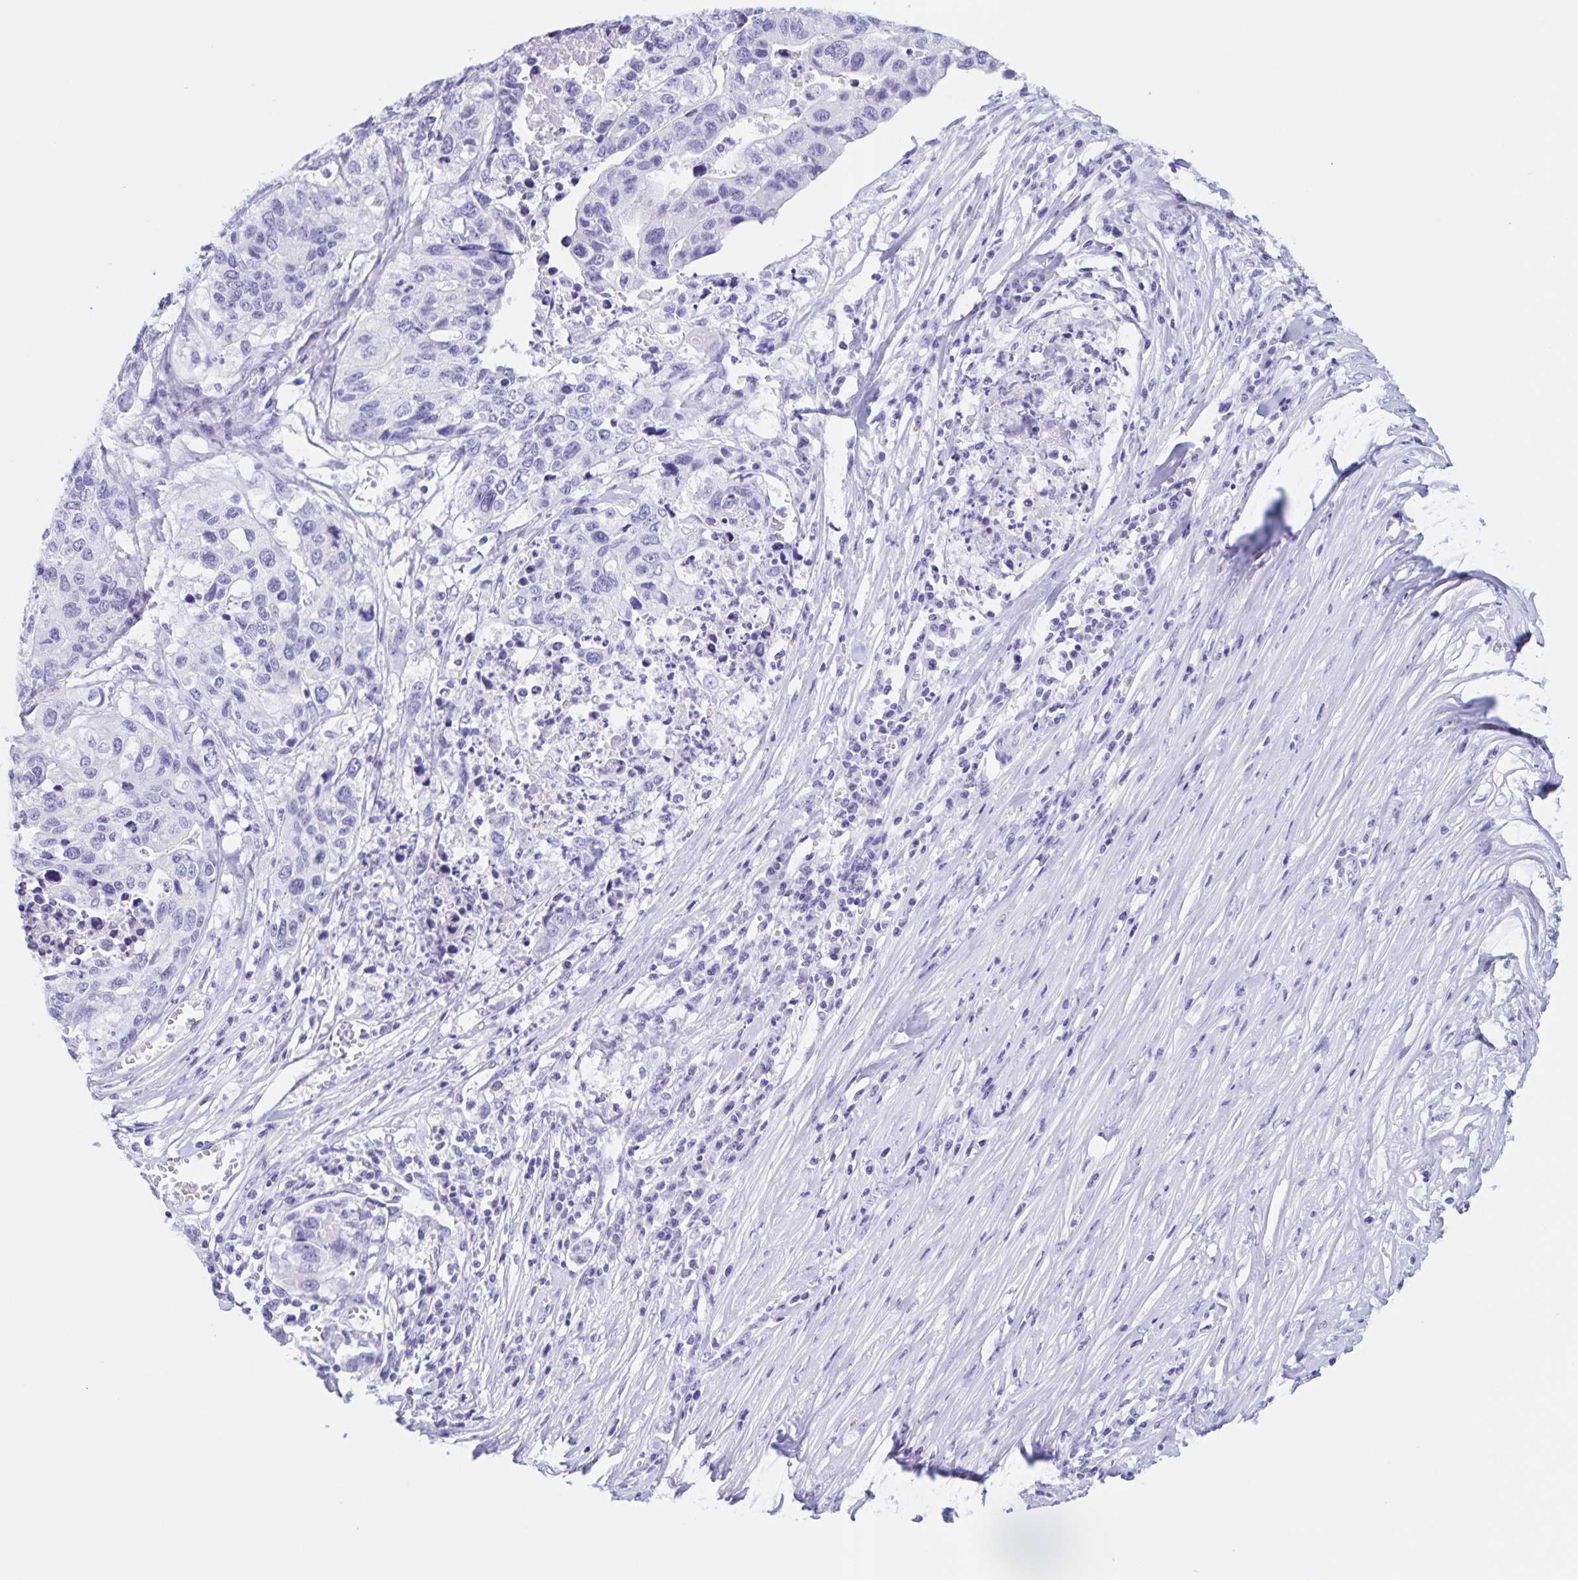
{"staining": {"intensity": "negative", "quantity": "none", "location": "none"}, "tissue": "stomach cancer", "cell_type": "Tumor cells", "image_type": "cancer", "snomed": [{"axis": "morphology", "description": "Adenocarcinoma, NOS"}, {"axis": "topography", "description": "Stomach, upper"}], "caption": "Immunohistochemical staining of stomach cancer (adenocarcinoma) exhibits no significant expression in tumor cells.", "gene": "TGIF2LX", "patient": {"sex": "female", "age": 67}}